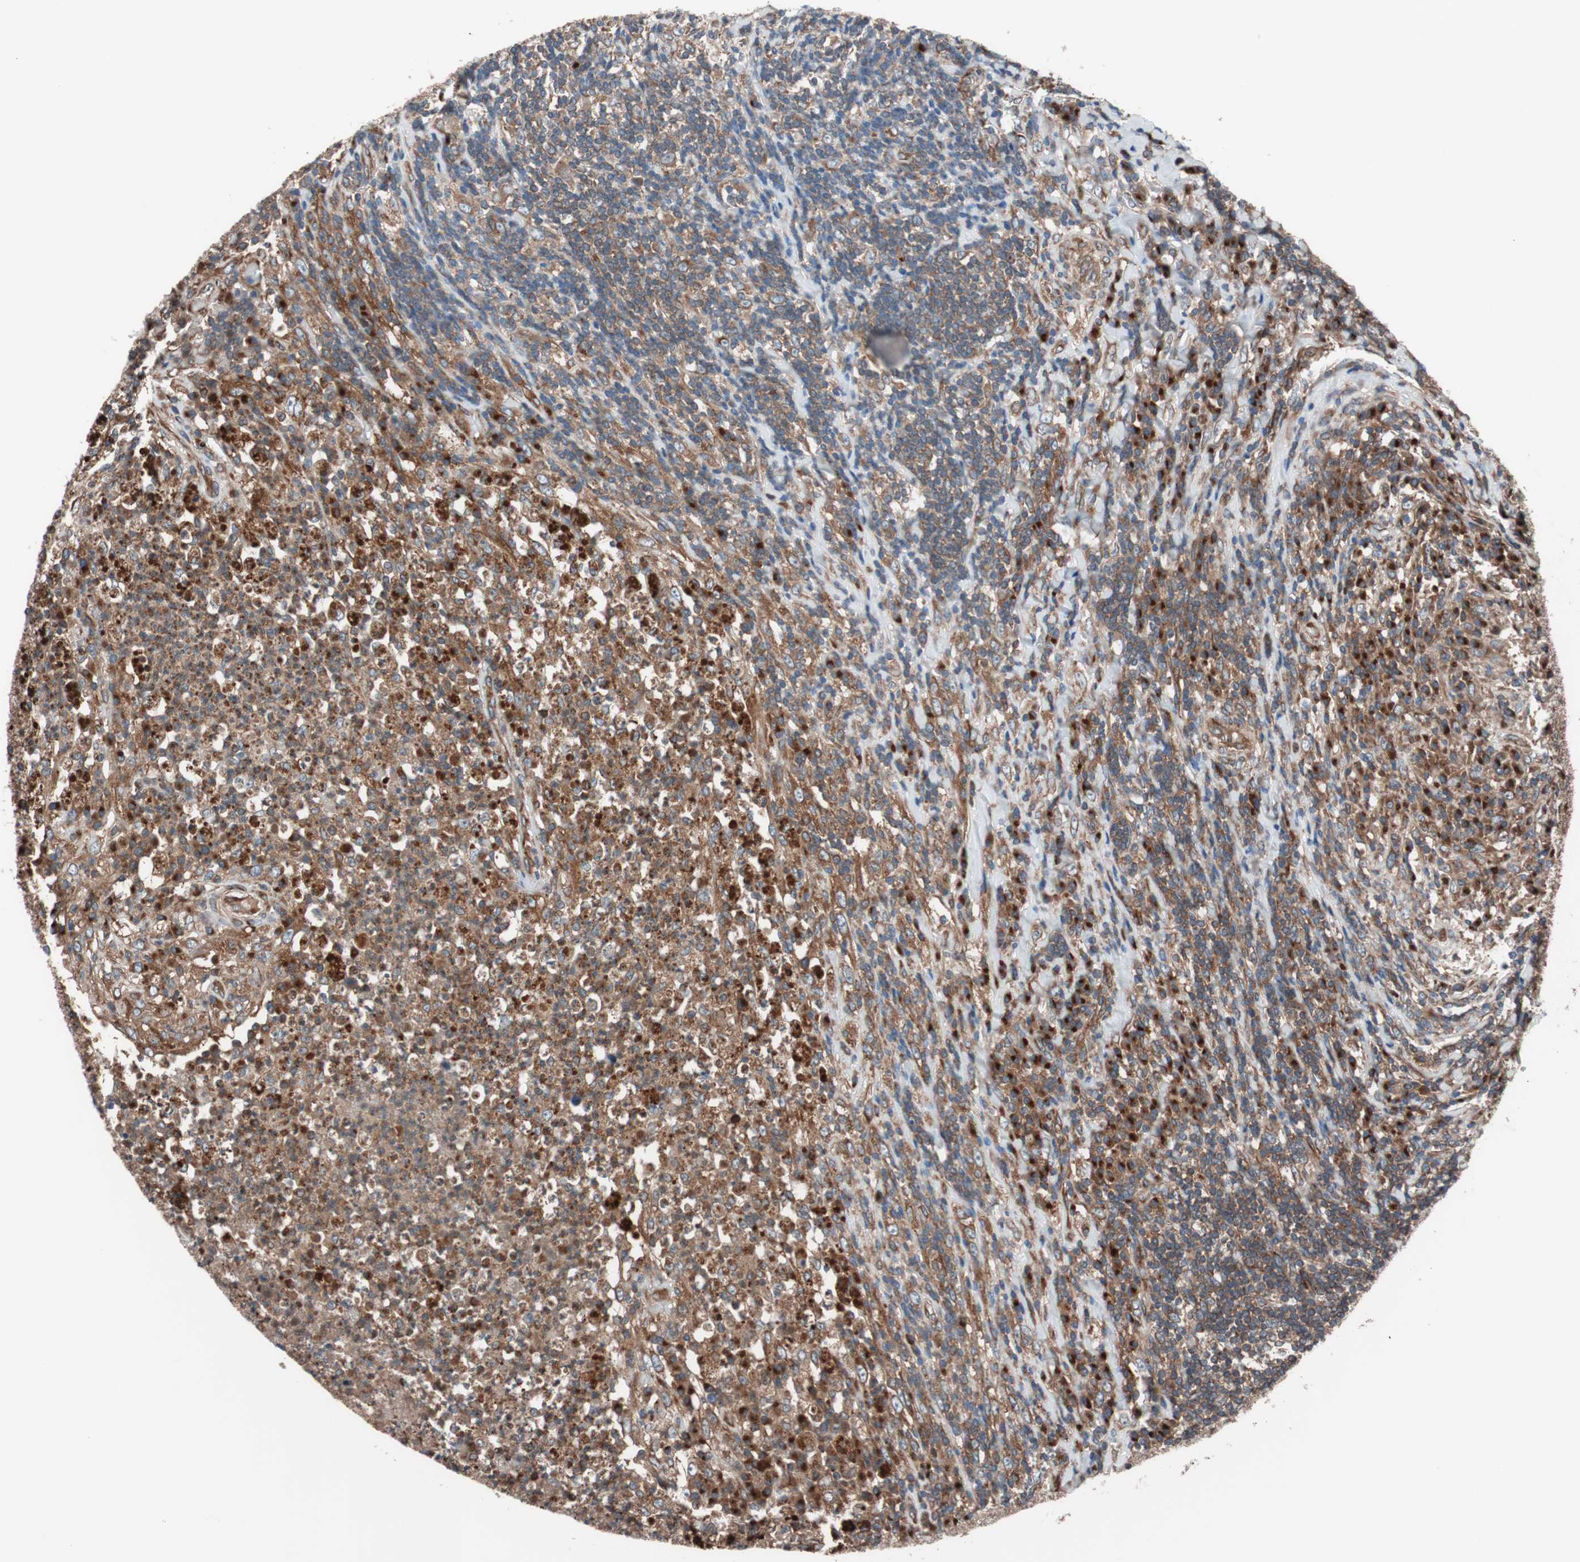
{"staining": {"intensity": "moderate", "quantity": ">75%", "location": "cytoplasmic/membranous"}, "tissue": "testis cancer", "cell_type": "Tumor cells", "image_type": "cancer", "snomed": [{"axis": "morphology", "description": "Necrosis, NOS"}, {"axis": "morphology", "description": "Carcinoma, Embryonal, NOS"}, {"axis": "topography", "description": "Testis"}], "caption": "Moderate cytoplasmic/membranous staining is seen in about >75% of tumor cells in testis cancer.", "gene": "SEC31A", "patient": {"sex": "male", "age": 19}}